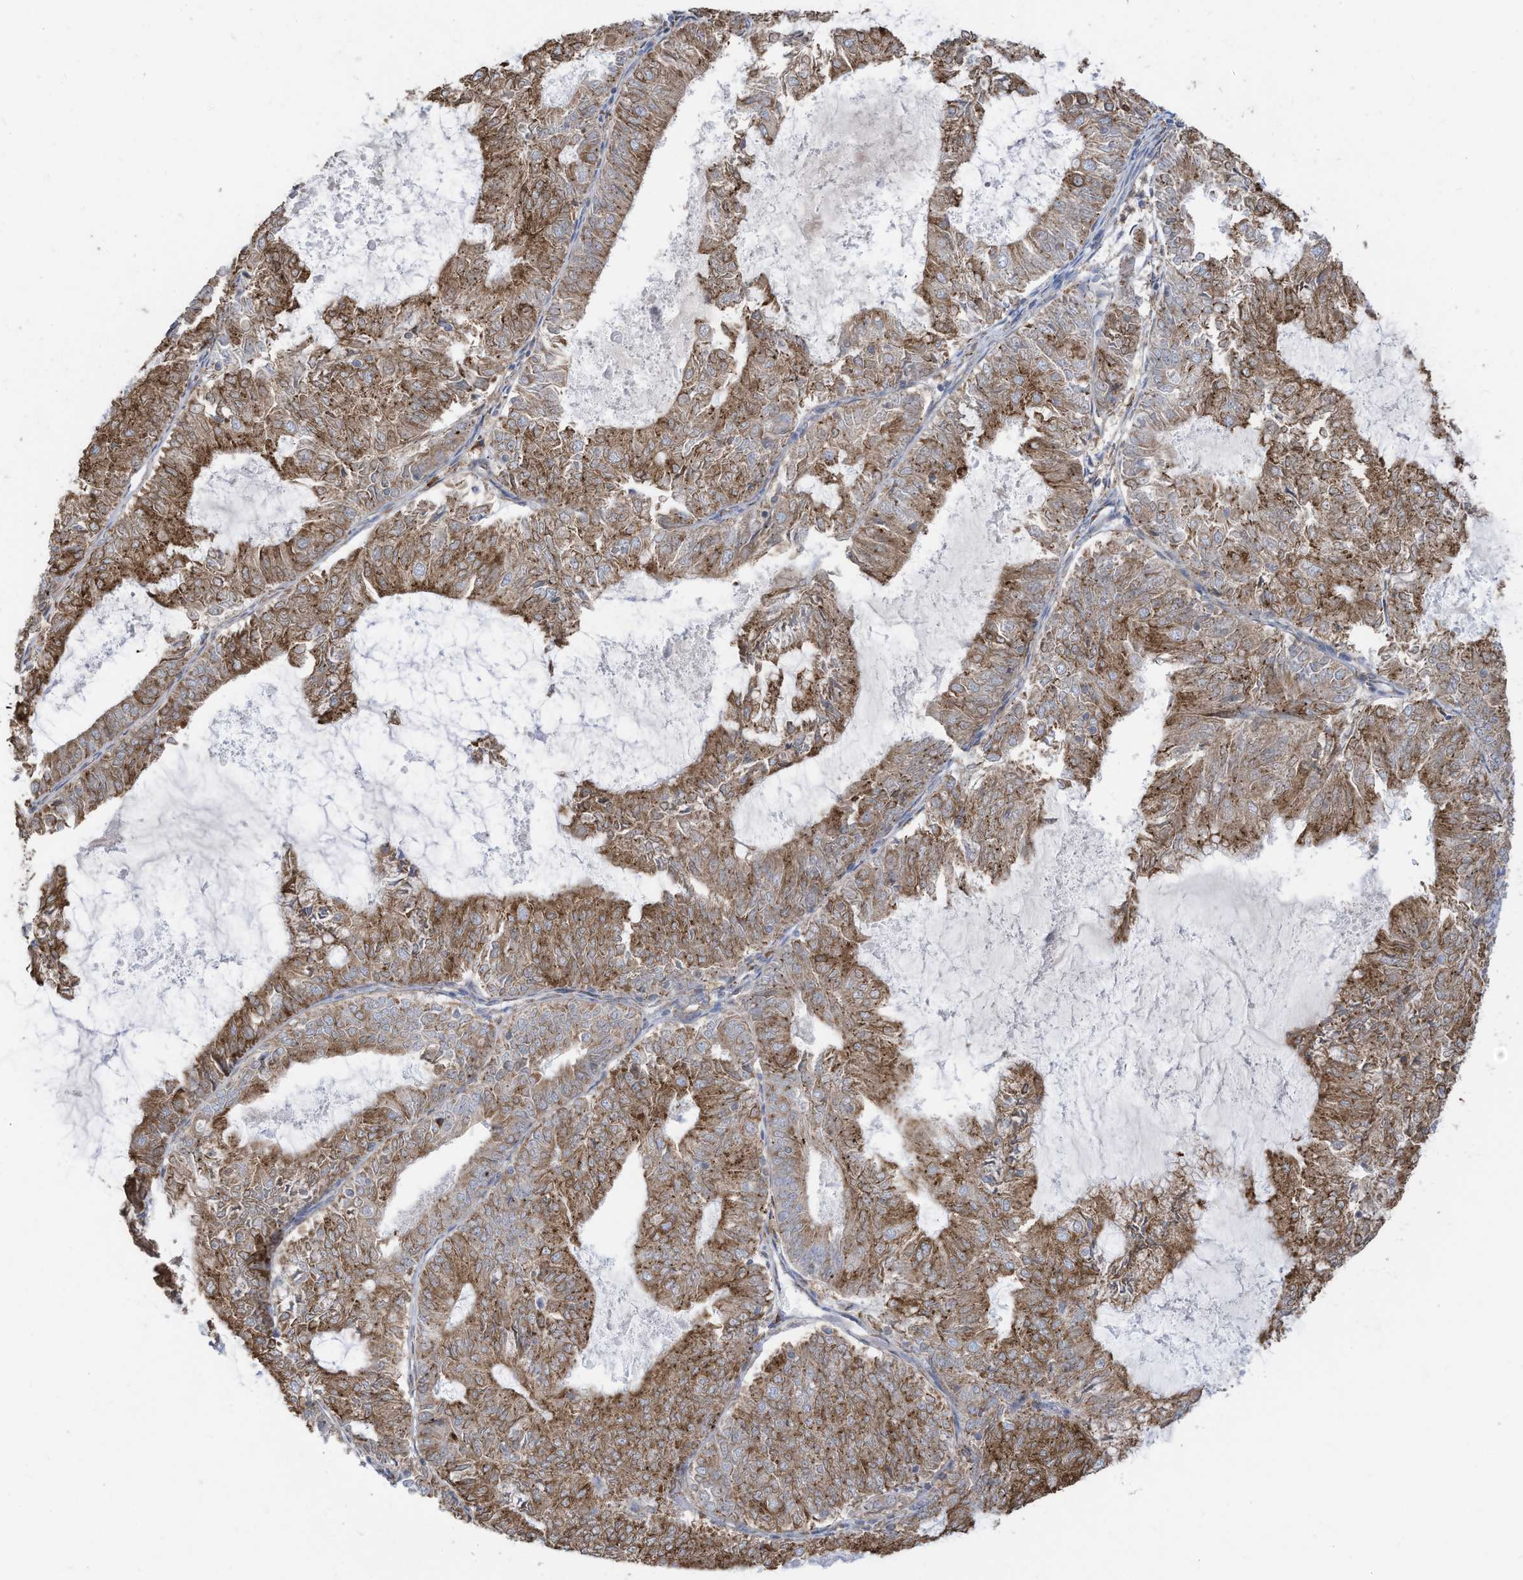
{"staining": {"intensity": "moderate", "quantity": ">75%", "location": "cytoplasmic/membranous"}, "tissue": "endometrial cancer", "cell_type": "Tumor cells", "image_type": "cancer", "snomed": [{"axis": "morphology", "description": "Adenocarcinoma, NOS"}, {"axis": "topography", "description": "Endometrium"}], "caption": "Endometrial cancer stained with DAB immunohistochemistry (IHC) reveals medium levels of moderate cytoplasmic/membranous positivity in approximately >75% of tumor cells. (Stains: DAB in brown, nuclei in blue, Microscopy: brightfield microscopy at high magnification).", "gene": "ZNF354C", "patient": {"sex": "female", "age": 57}}